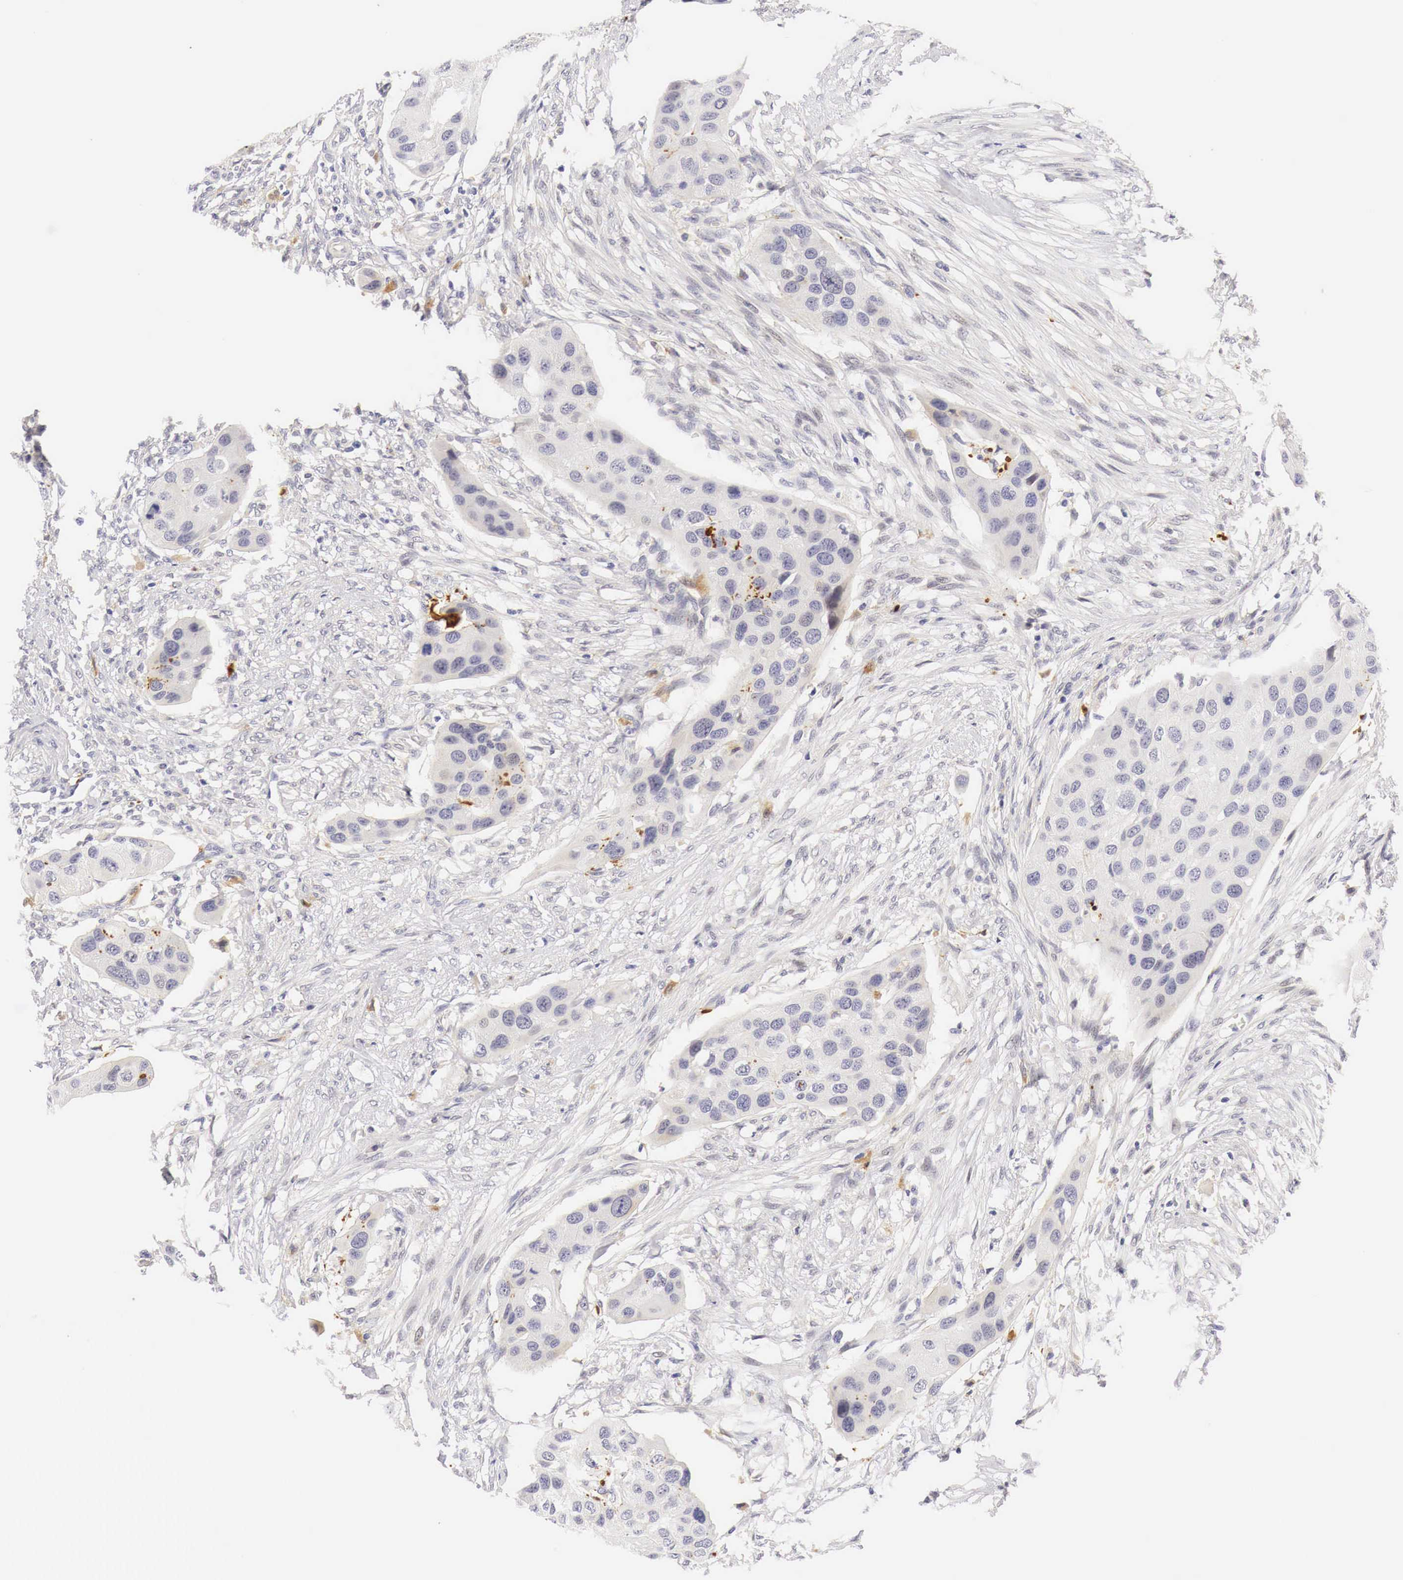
{"staining": {"intensity": "negative", "quantity": "none", "location": "none"}, "tissue": "urothelial cancer", "cell_type": "Tumor cells", "image_type": "cancer", "snomed": [{"axis": "morphology", "description": "Urothelial carcinoma, High grade"}, {"axis": "topography", "description": "Urinary bladder"}], "caption": "Urothelial carcinoma (high-grade) was stained to show a protein in brown. There is no significant staining in tumor cells. The staining is performed using DAB brown chromogen with nuclei counter-stained in using hematoxylin.", "gene": "CASP3", "patient": {"sex": "male", "age": 55}}